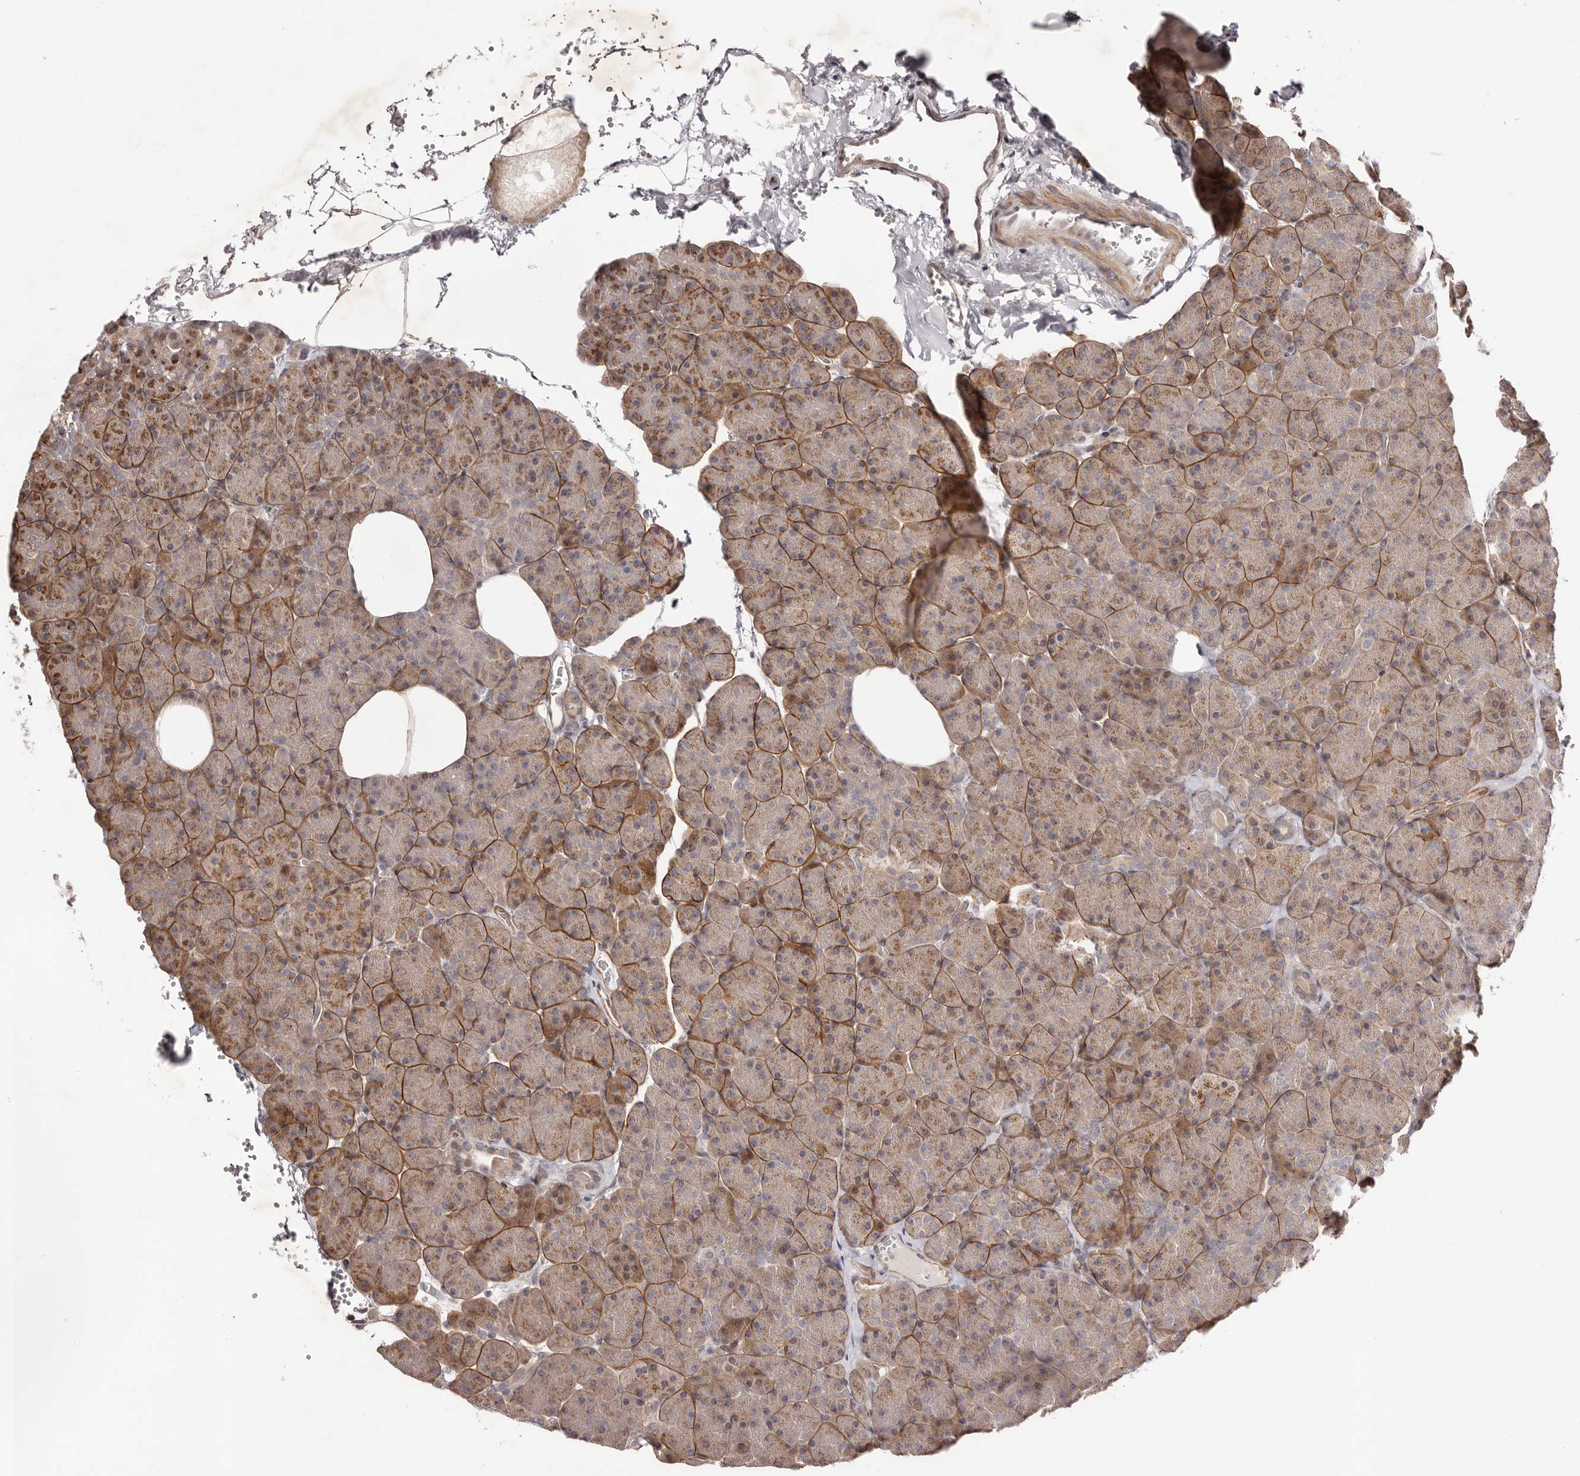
{"staining": {"intensity": "moderate", "quantity": "25%-75%", "location": "cytoplasmic/membranous"}, "tissue": "pancreas", "cell_type": "Exocrine glandular cells", "image_type": "normal", "snomed": [{"axis": "morphology", "description": "Normal tissue, NOS"}, {"axis": "morphology", "description": "Carcinoid, malignant, NOS"}, {"axis": "topography", "description": "Pancreas"}], "caption": "A histopathology image showing moderate cytoplasmic/membranous expression in about 25%-75% of exocrine glandular cells in normal pancreas, as visualized by brown immunohistochemical staining.", "gene": "MICAL2", "patient": {"sex": "female", "age": 35}}